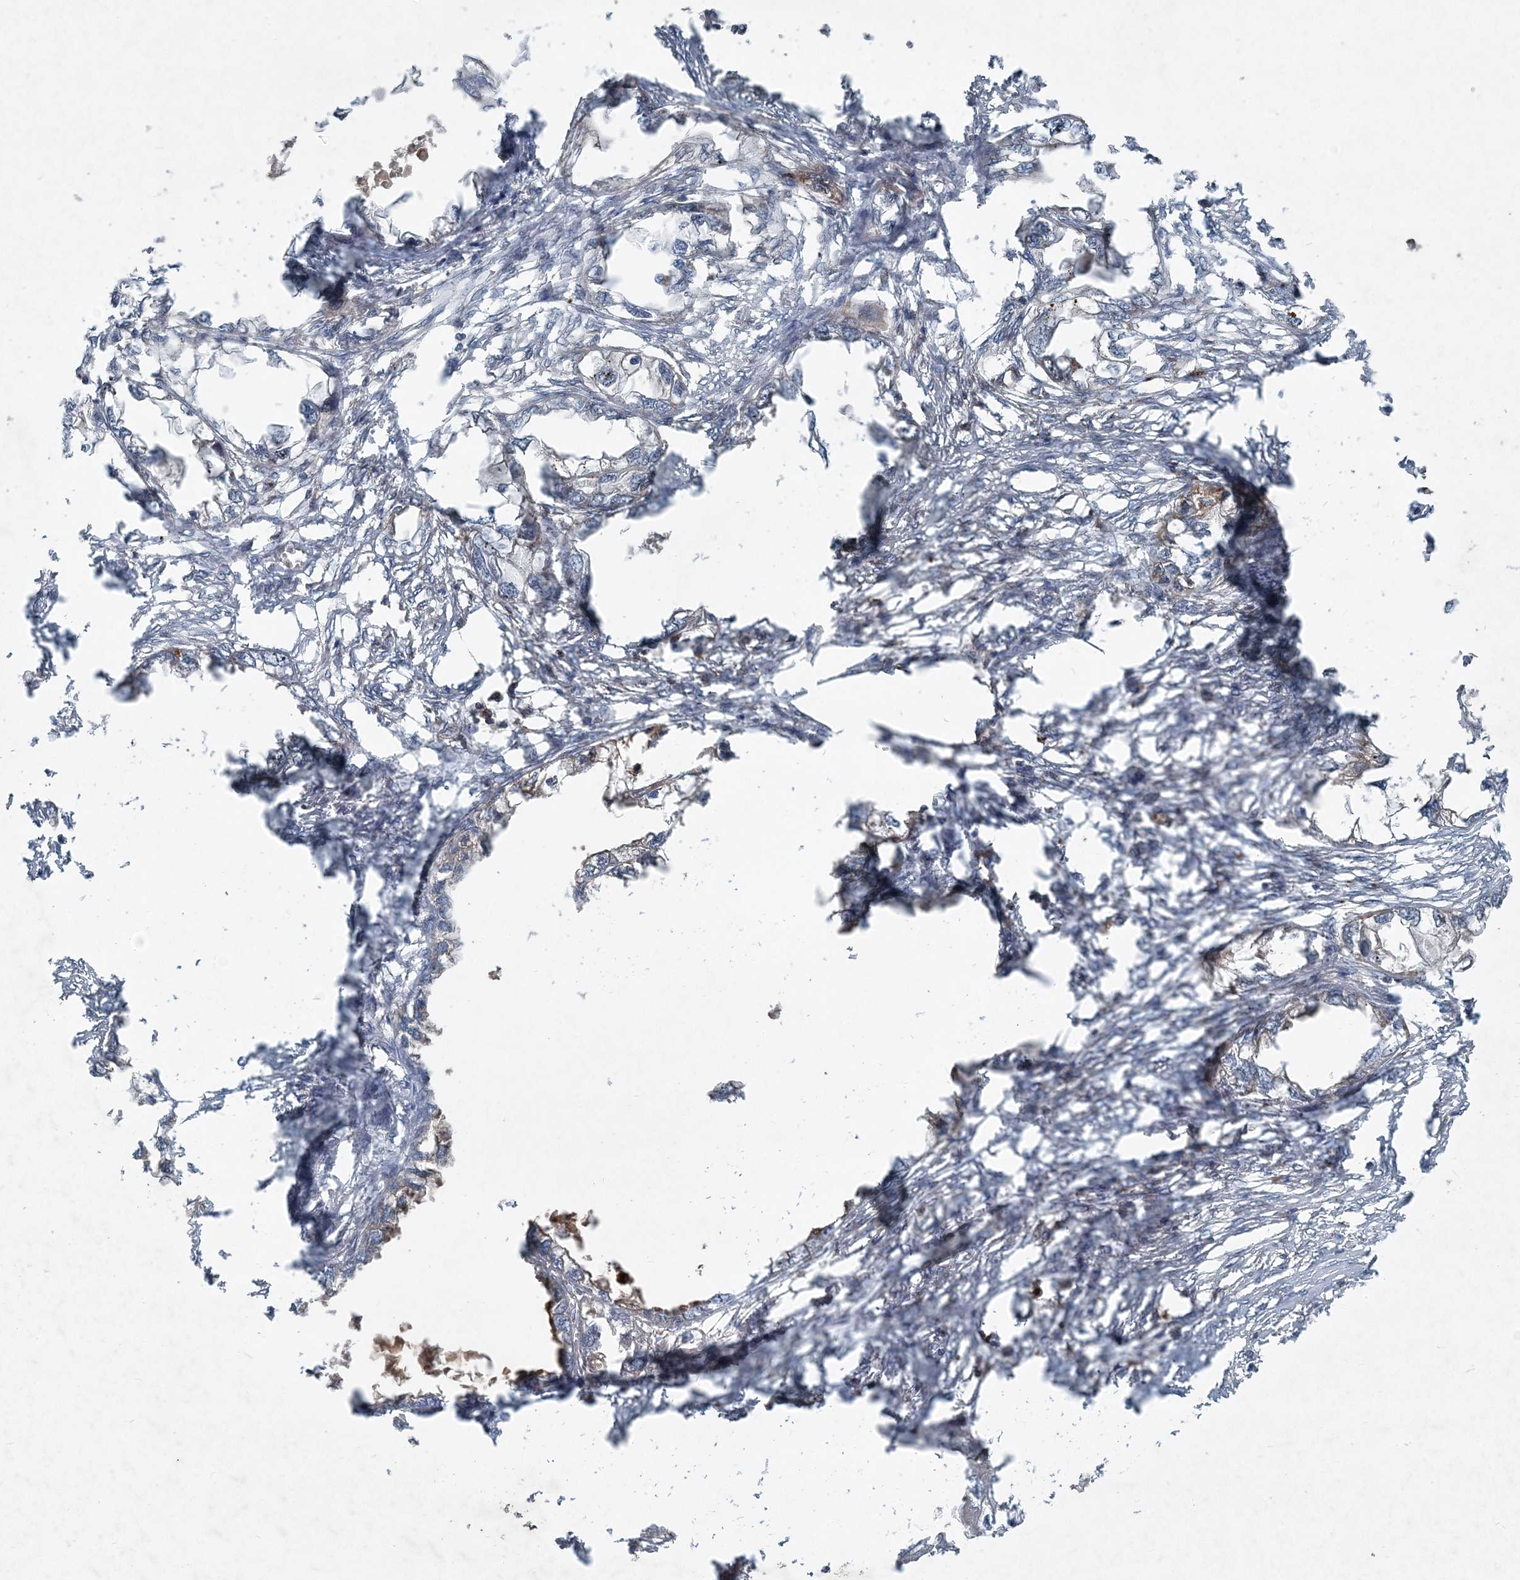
{"staining": {"intensity": "negative", "quantity": "none", "location": "none"}, "tissue": "endometrial cancer", "cell_type": "Tumor cells", "image_type": "cancer", "snomed": [{"axis": "morphology", "description": "Adenocarcinoma, NOS"}, {"axis": "morphology", "description": "Adenocarcinoma, metastatic, NOS"}, {"axis": "topography", "description": "Adipose tissue"}, {"axis": "topography", "description": "Endometrium"}], "caption": "This image is of adenocarcinoma (endometrial) stained with IHC to label a protein in brown with the nuclei are counter-stained blue. There is no expression in tumor cells.", "gene": "ABHD14B", "patient": {"sex": "female", "age": 67}}